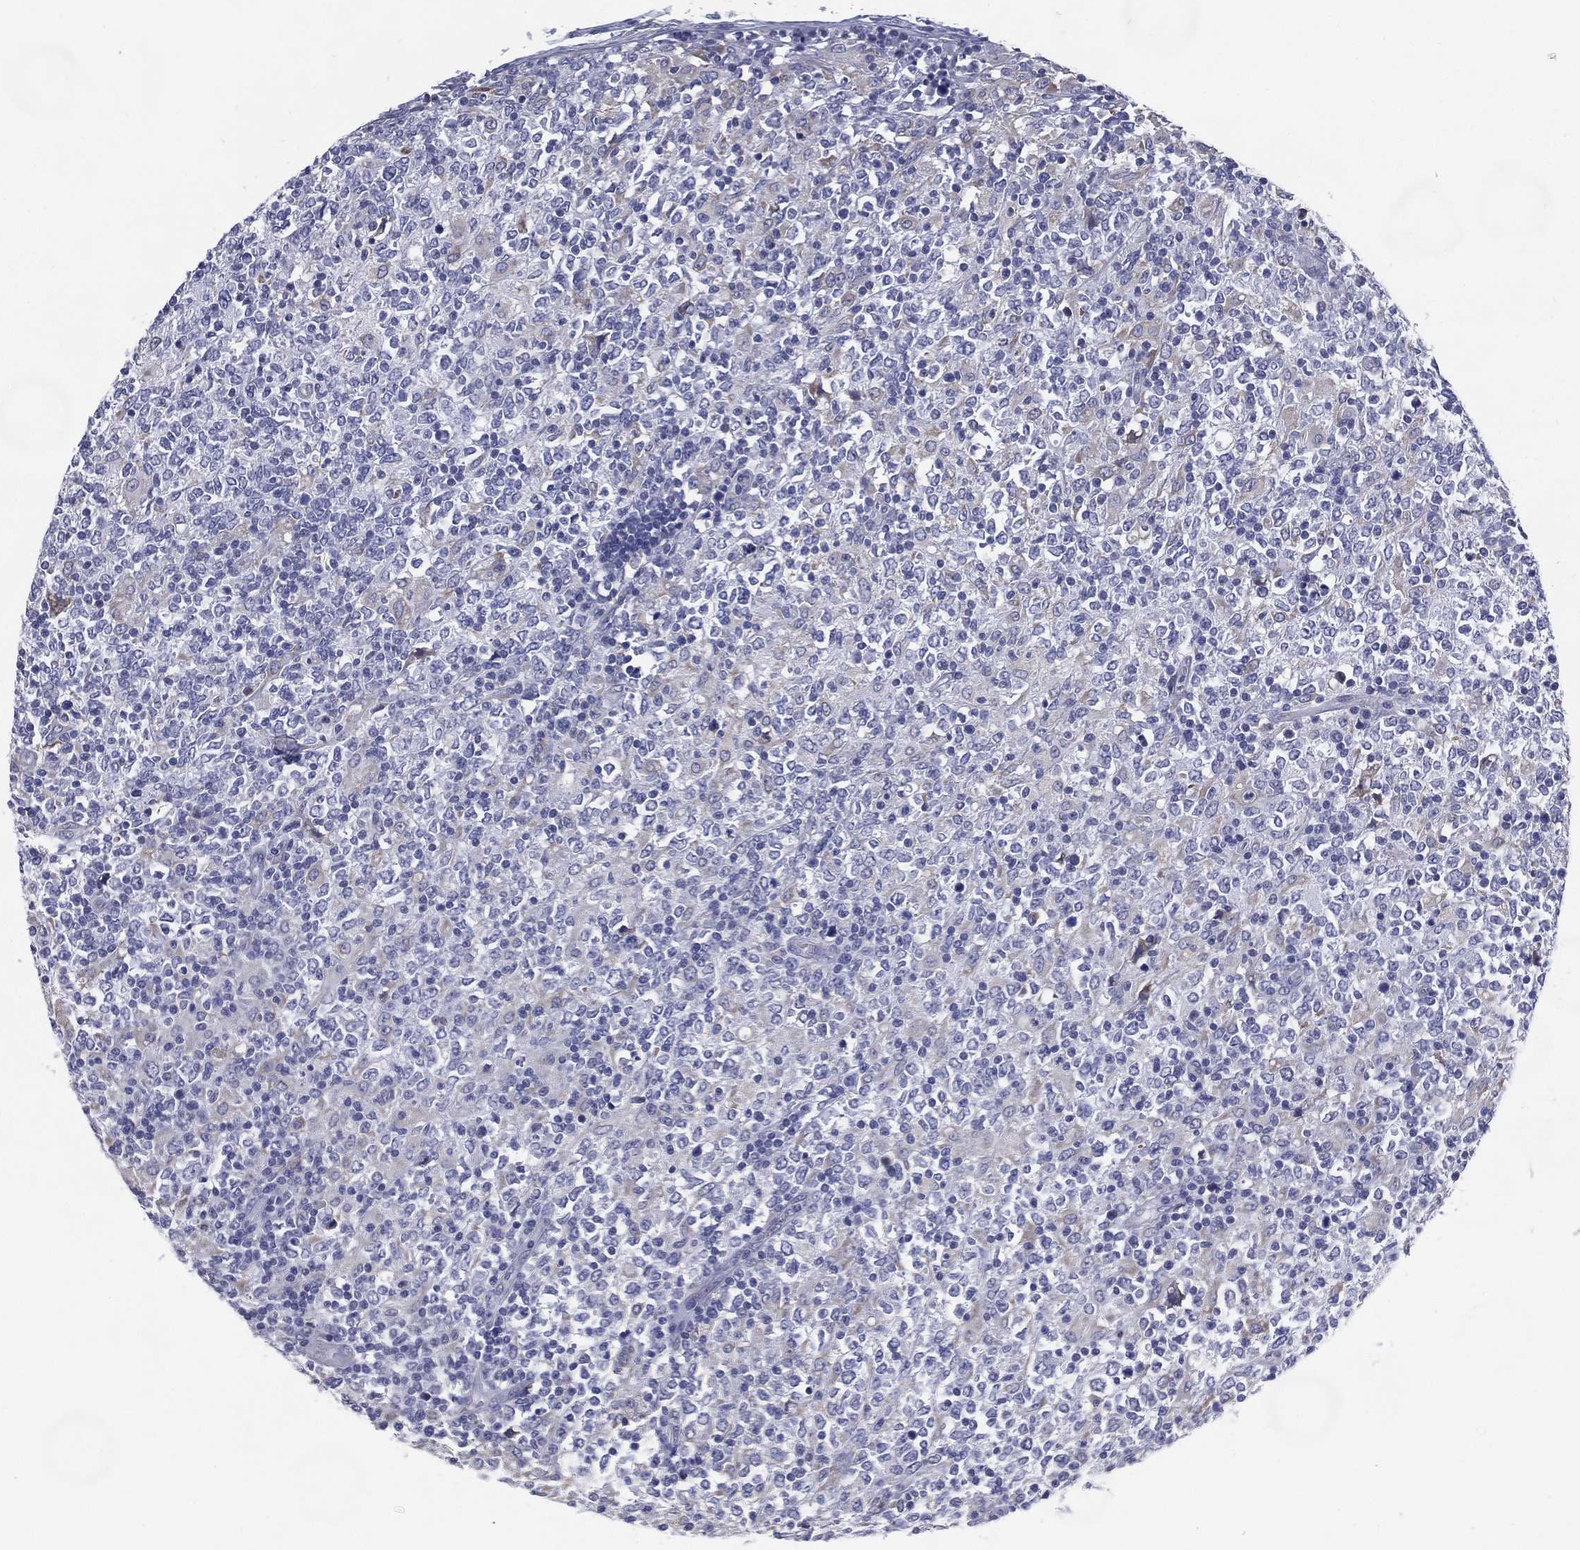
{"staining": {"intensity": "negative", "quantity": "none", "location": "none"}, "tissue": "lymphoma", "cell_type": "Tumor cells", "image_type": "cancer", "snomed": [{"axis": "morphology", "description": "Malignant lymphoma, non-Hodgkin's type, High grade"}, {"axis": "topography", "description": "Lymph node"}], "caption": "The micrograph demonstrates no staining of tumor cells in lymphoma.", "gene": "C19orf18", "patient": {"sex": "female", "age": 84}}